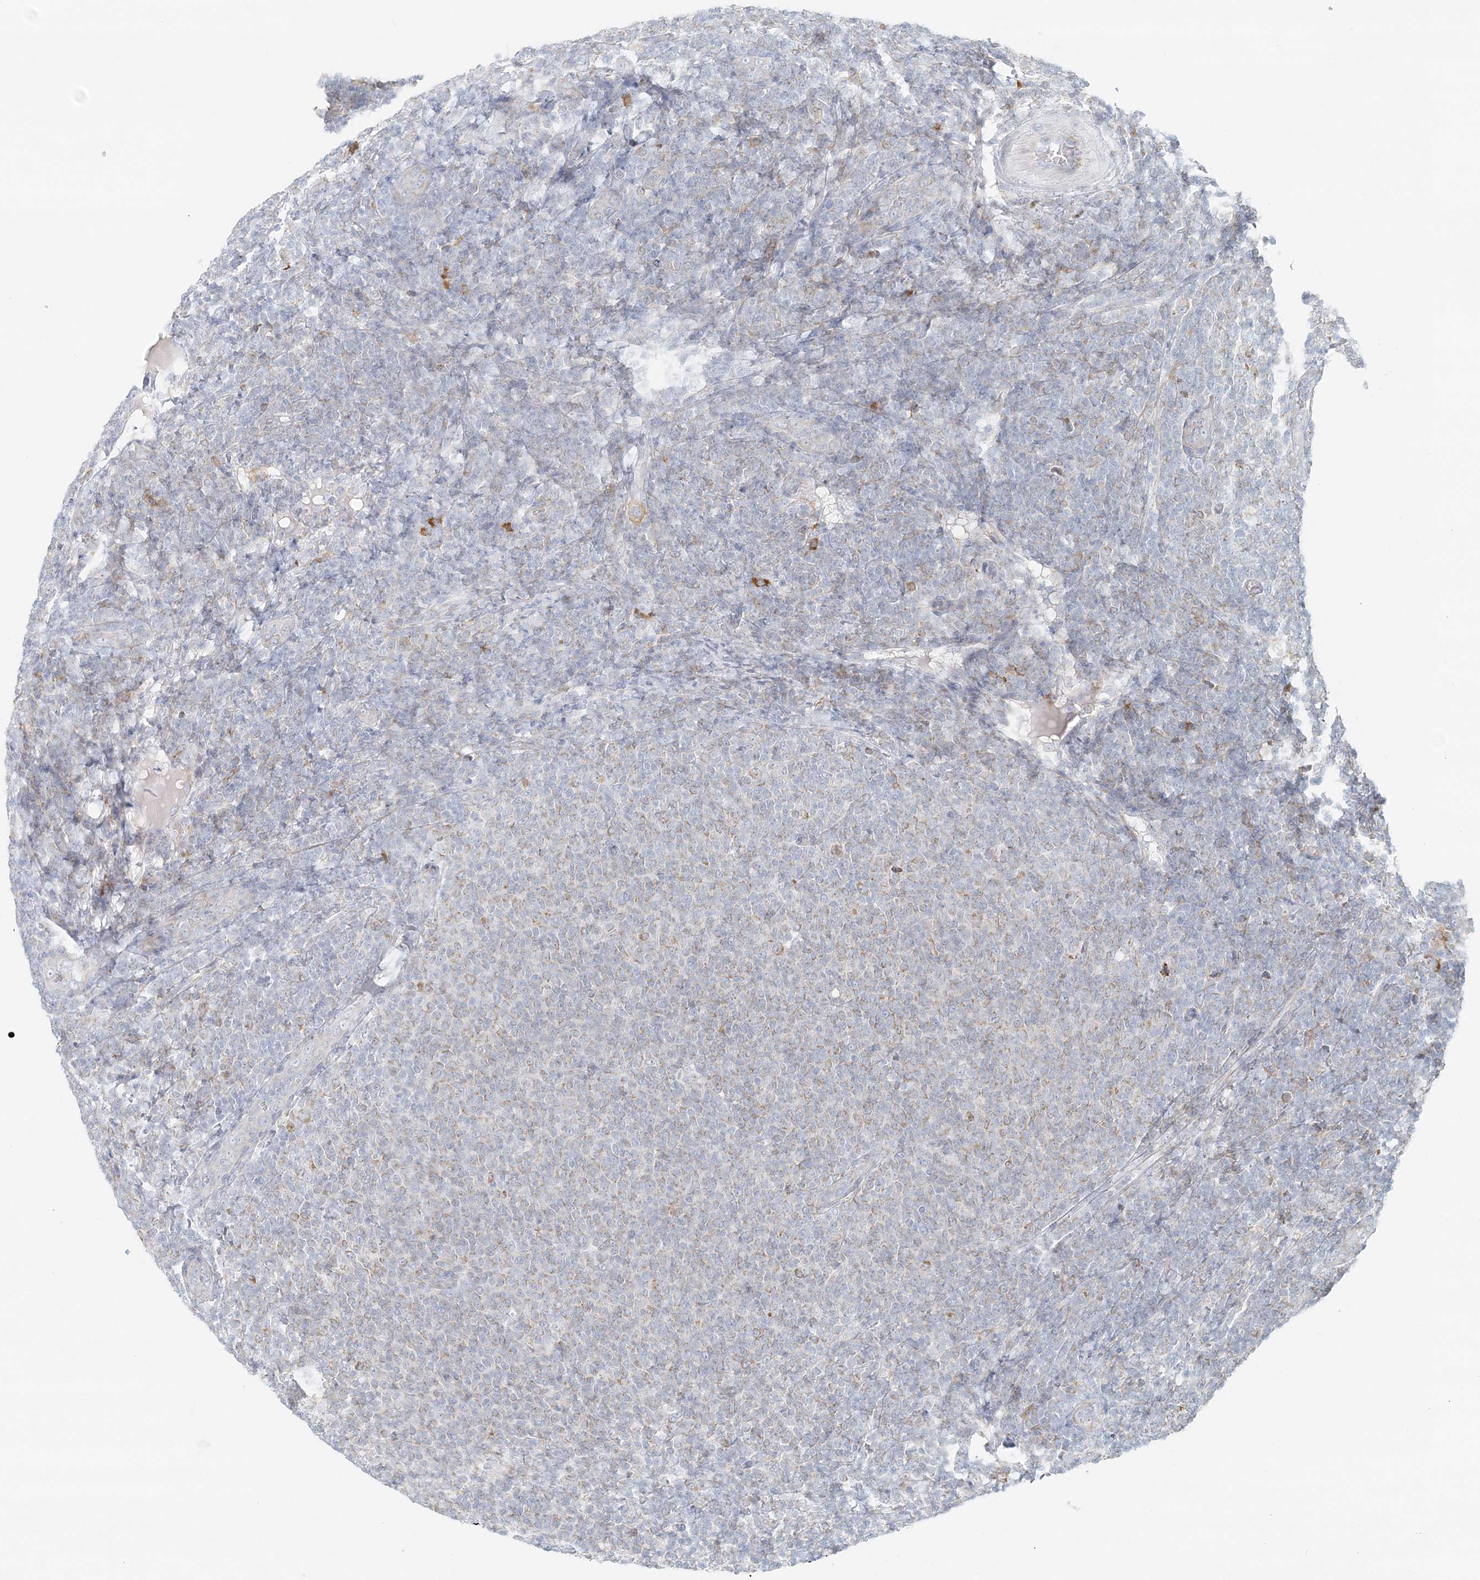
{"staining": {"intensity": "weak", "quantity": "<25%", "location": "cytoplasmic/membranous"}, "tissue": "lymphoma", "cell_type": "Tumor cells", "image_type": "cancer", "snomed": [{"axis": "morphology", "description": "Malignant lymphoma, non-Hodgkin's type, Low grade"}, {"axis": "topography", "description": "Lymph node"}], "caption": "This is a photomicrograph of IHC staining of lymphoma, which shows no positivity in tumor cells.", "gene": "STK11IP", "patient": {"sex": "male", "age": 66}}